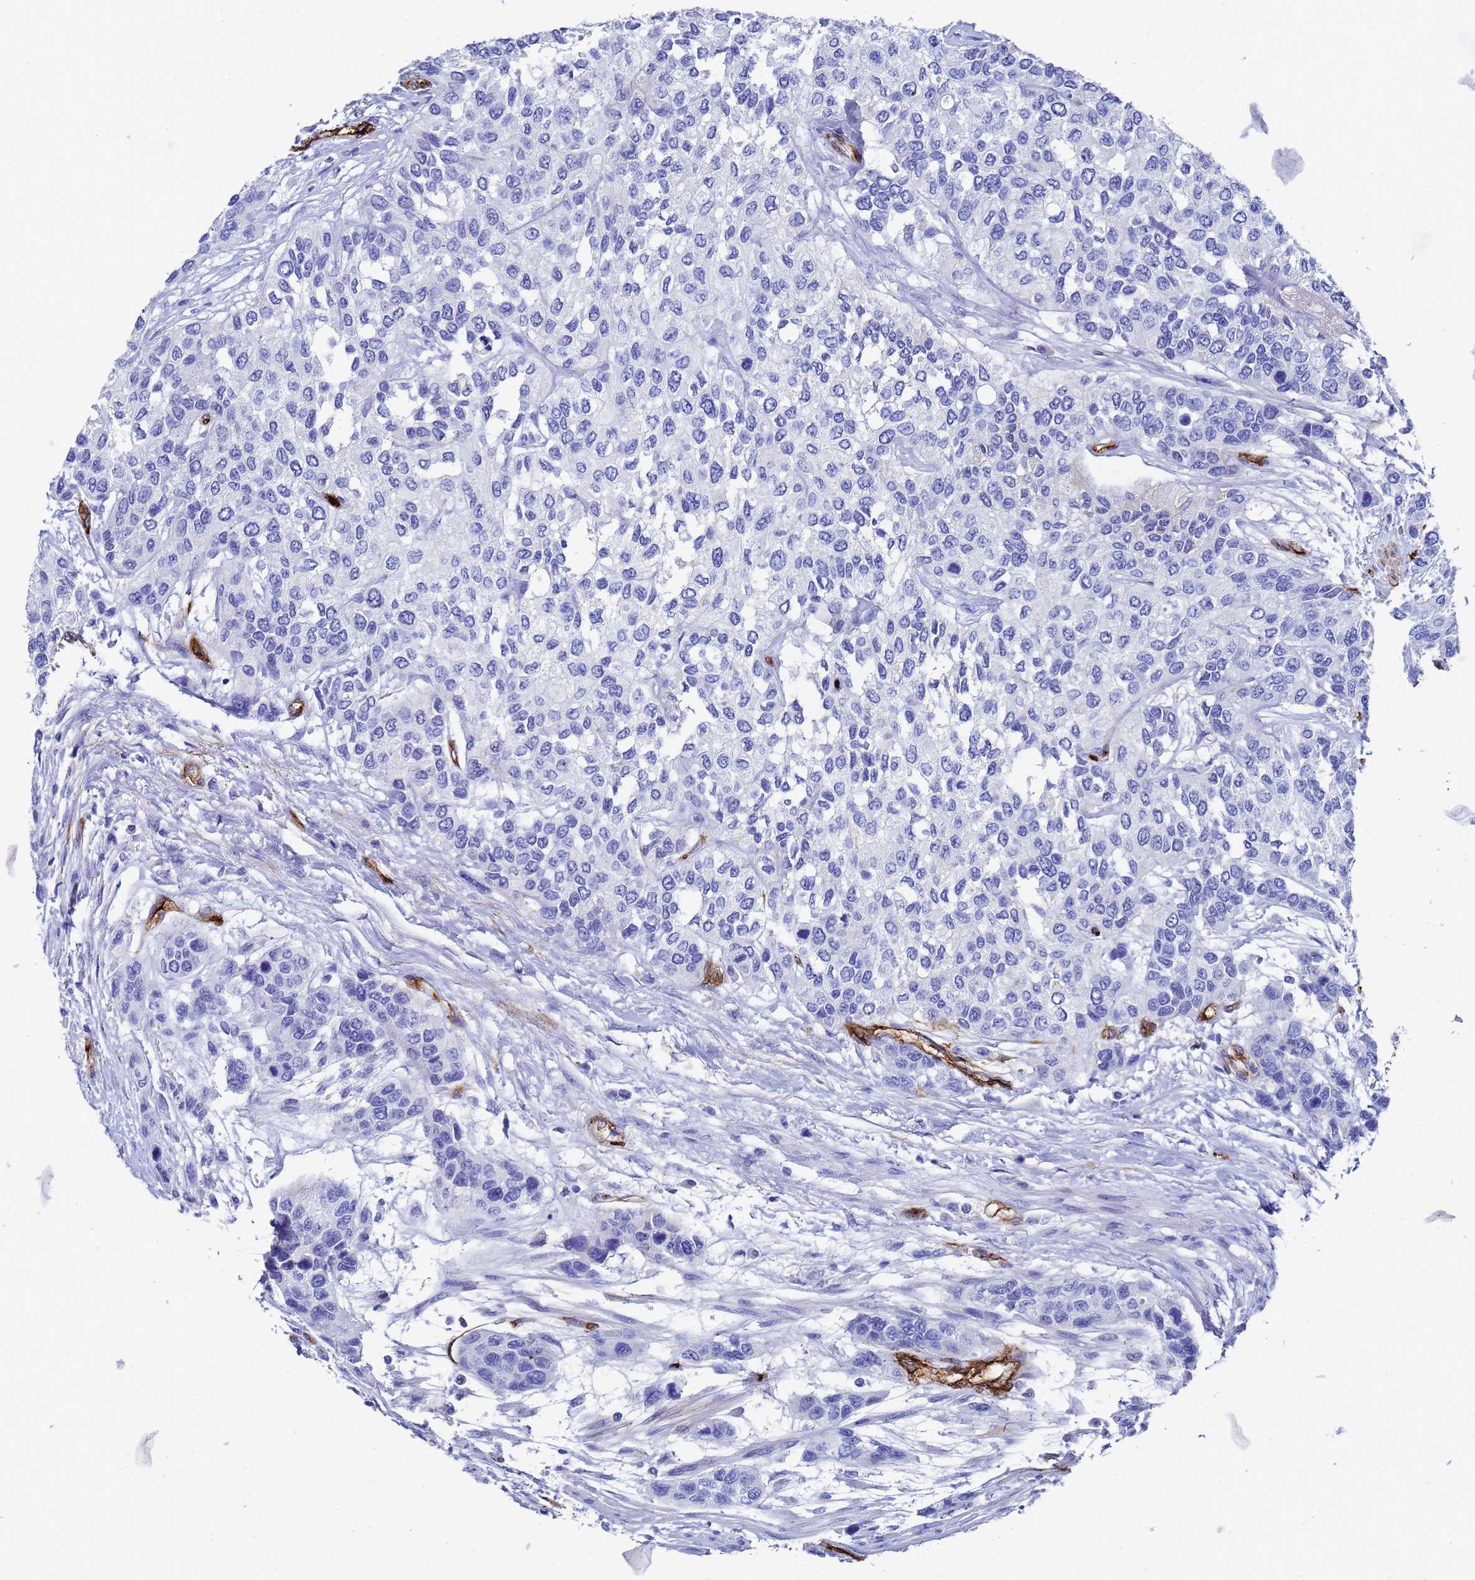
{"staining": {"intensity": "negative", "quantity": "none", "location": "none"}, "tissue": "urothelial cancer", "cell_type": "Tumor cells", "image_type": "cancer", "snomed": [{"axis": "morphology", "description": "Normal tissue, NOS"}, {"axis": "morphology", "description": "Urothelial carcinoma, High grade"}, {"axis": "topography", "description": "Vascular tissue"}, {"axis": "topography", "description": "Urinary bladder"}], "caption": "This is an immunohistochemistry (IHC) histopathology image of human urothelial carcinoma (high-grade). There is no staining in tumor cells.", "gene": "ADIPOQ", "patient": {"sex": "female", "age": 56}}